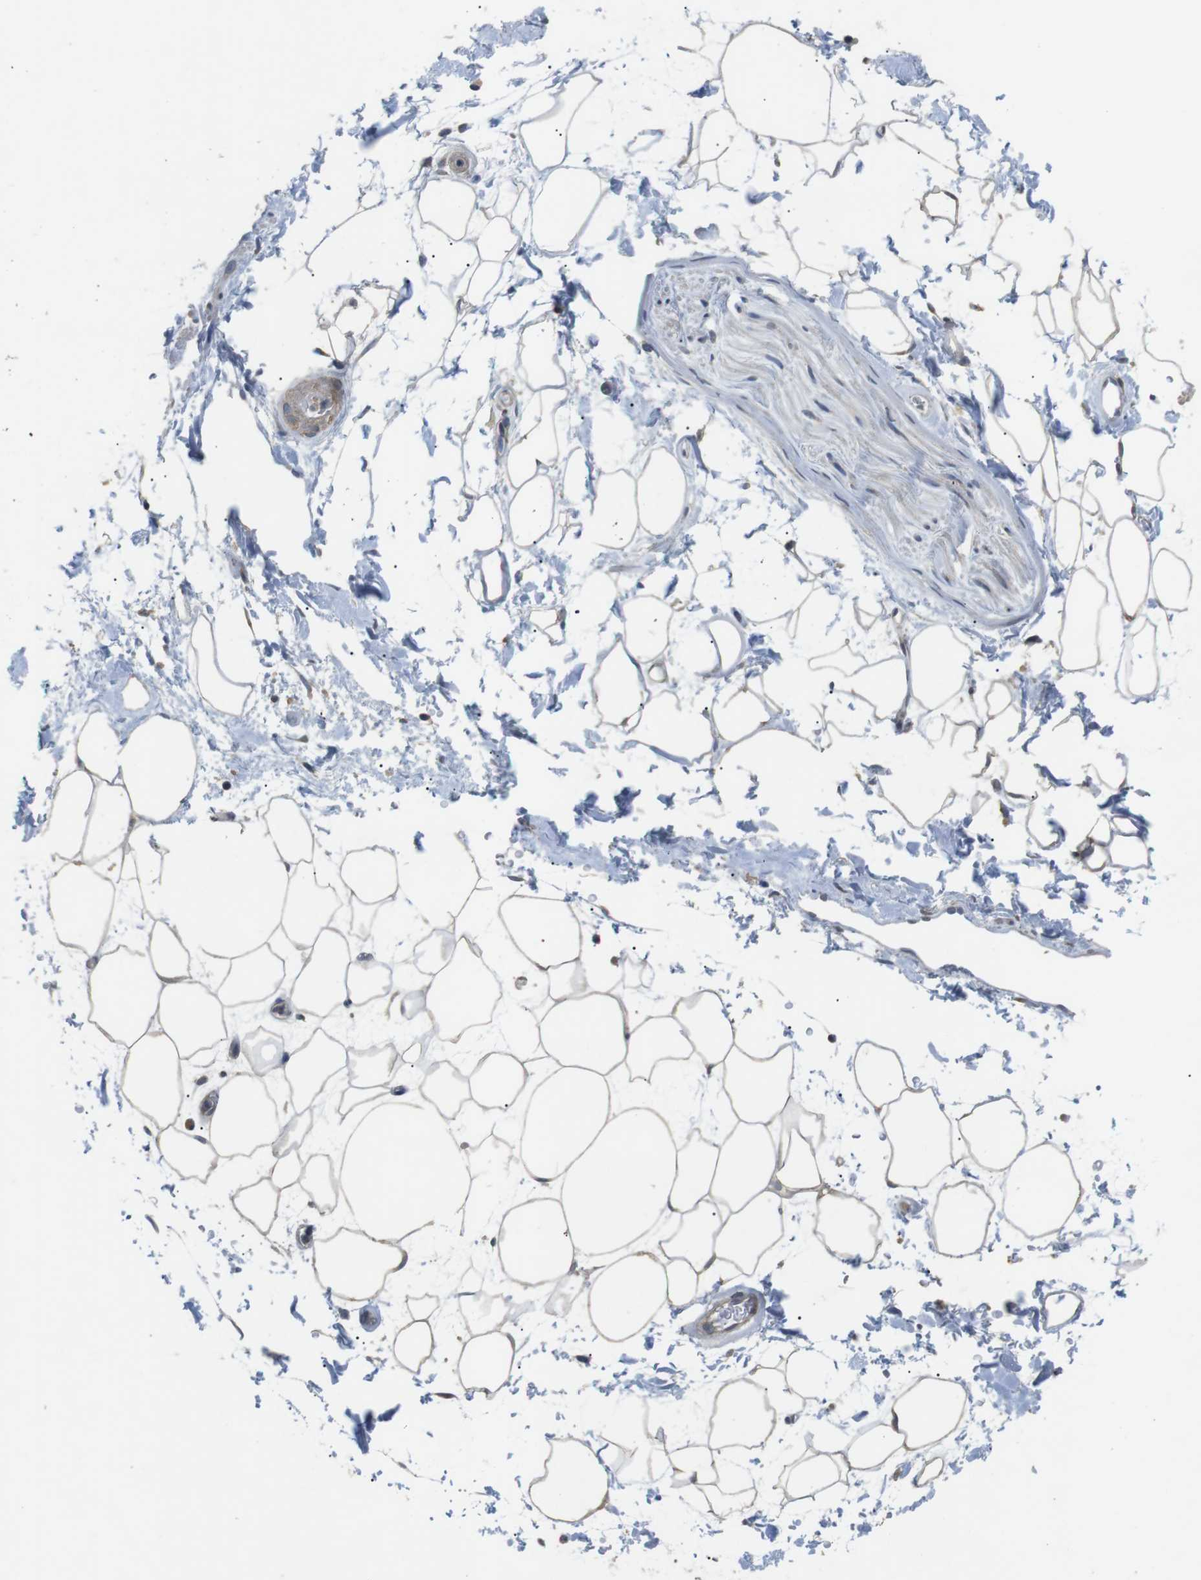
{"staining": {"intensity": "negative", "quantity": "none", "location": "none"}, "tissue": "adipose tissue", "cell_type": "Adipocytes", "image_type": "normal", "snomed": [{"axis": "morphology", "description": "Normal tissue, NOS"}, {"axis": "topography", "description": "Soft tissue"}], "caption": "DAB immunohistochemical staining of normal human adipose tissue exhibits no significant expression in adipocytes.", "gene": "ADGRL3", "patient": {"sex": "male", "age": 72}}